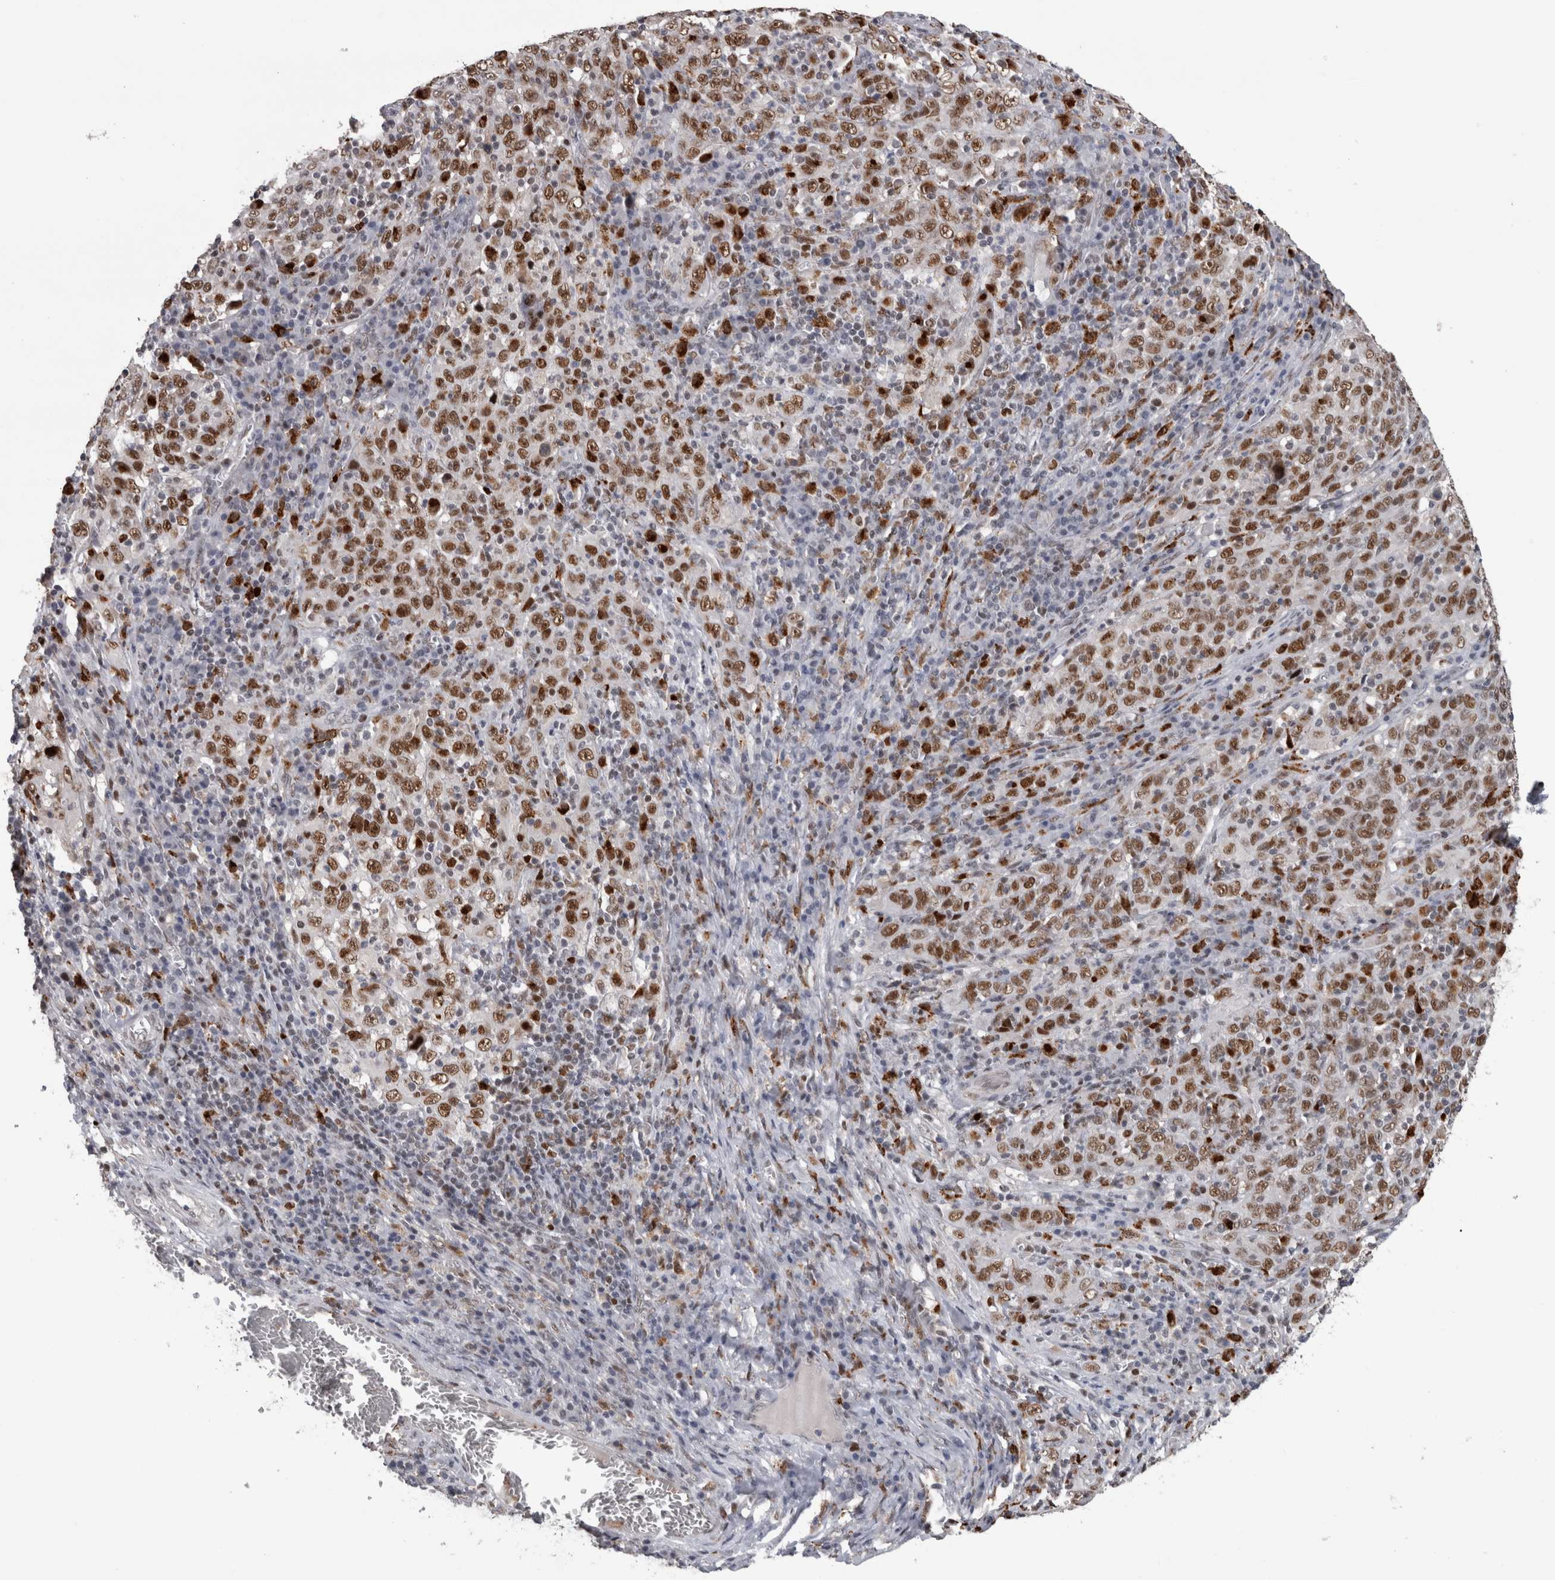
{"staining": {"intensity": "strong", "quantity": ">75%", "location": "nuclear"}, "tissue": "cervical cancer", "cell_type": "Tumor cells", "image_type": "cancer", "snomed": [{"axis": "morphology", "description": "Squamous cell carcinoma, NOS"}, {"axis": "topography", "description": "Cervix"}], "caption": "Protein staining displays strong nuclear staining in approximately >75% of tumor cells in squamous cell carcinoma (cervical). The staining is performed using DAB (3,3'-diaminobenzidine) brown chromogen to label protein expression. The nuclei are counter-stained blue using hematoxylin.", "gene": "POLD2", "patient": {"sex": "female", "age": 46}}